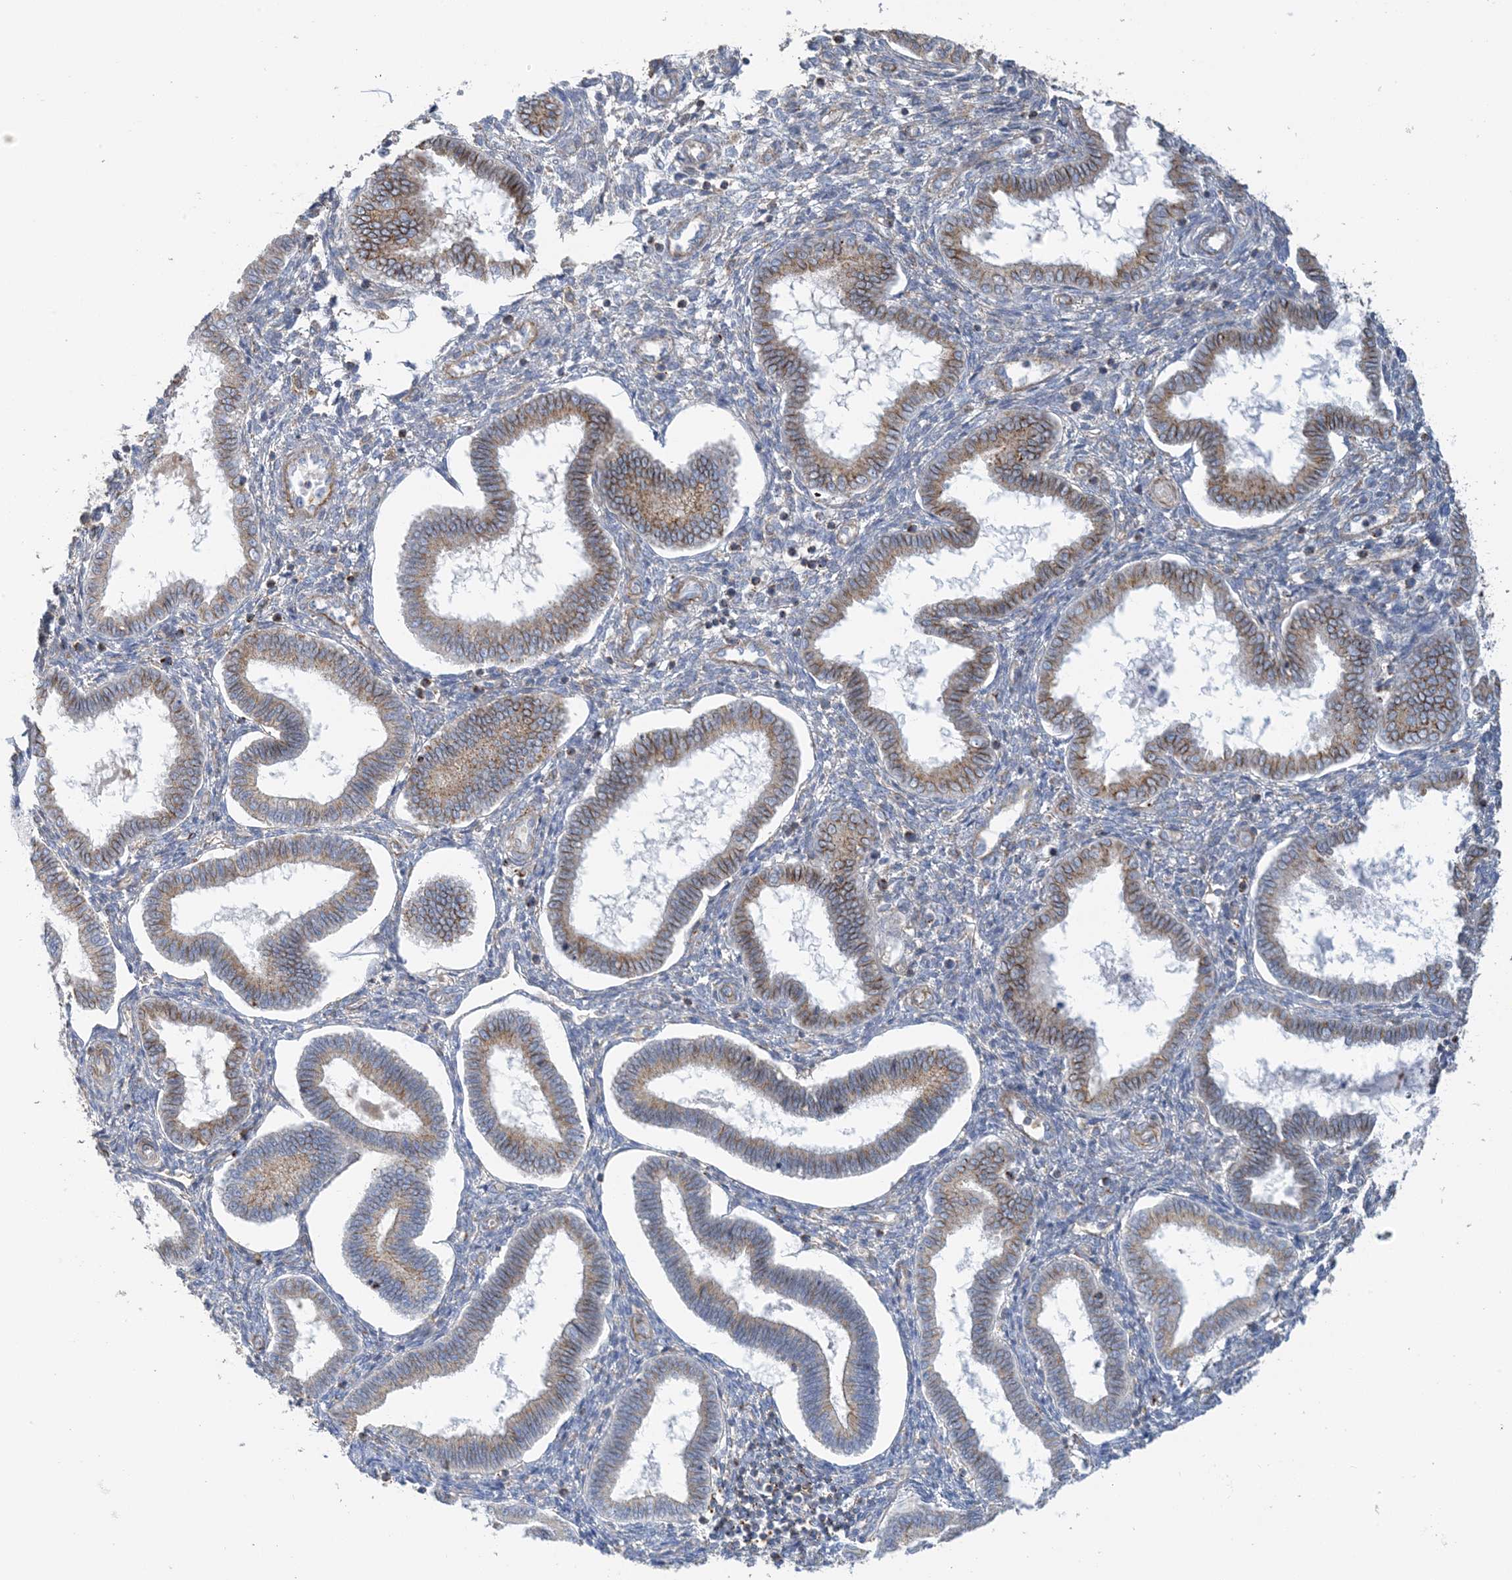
{"staining": {"intensity": "negative", "quantity": "none", "location": "none"}, "tissue": "endometrium", "cell_type": "Cells in endometrial stroma", "image_type": "normal", "snomed": [{"axis": "morphology", "description": "Normal tissue, NOS"}, {"axis": "topography", "description": "Endometrium"}], "caption": "The micrograph displays no significant staining in cells in endometrial stroma of endometrium. (DAB immunohistochemistry (IHC) visualized using brightfield microscopy, high magnification).", "gene": "CALHM5", "patient": {"sex": "female", "age": 24}}